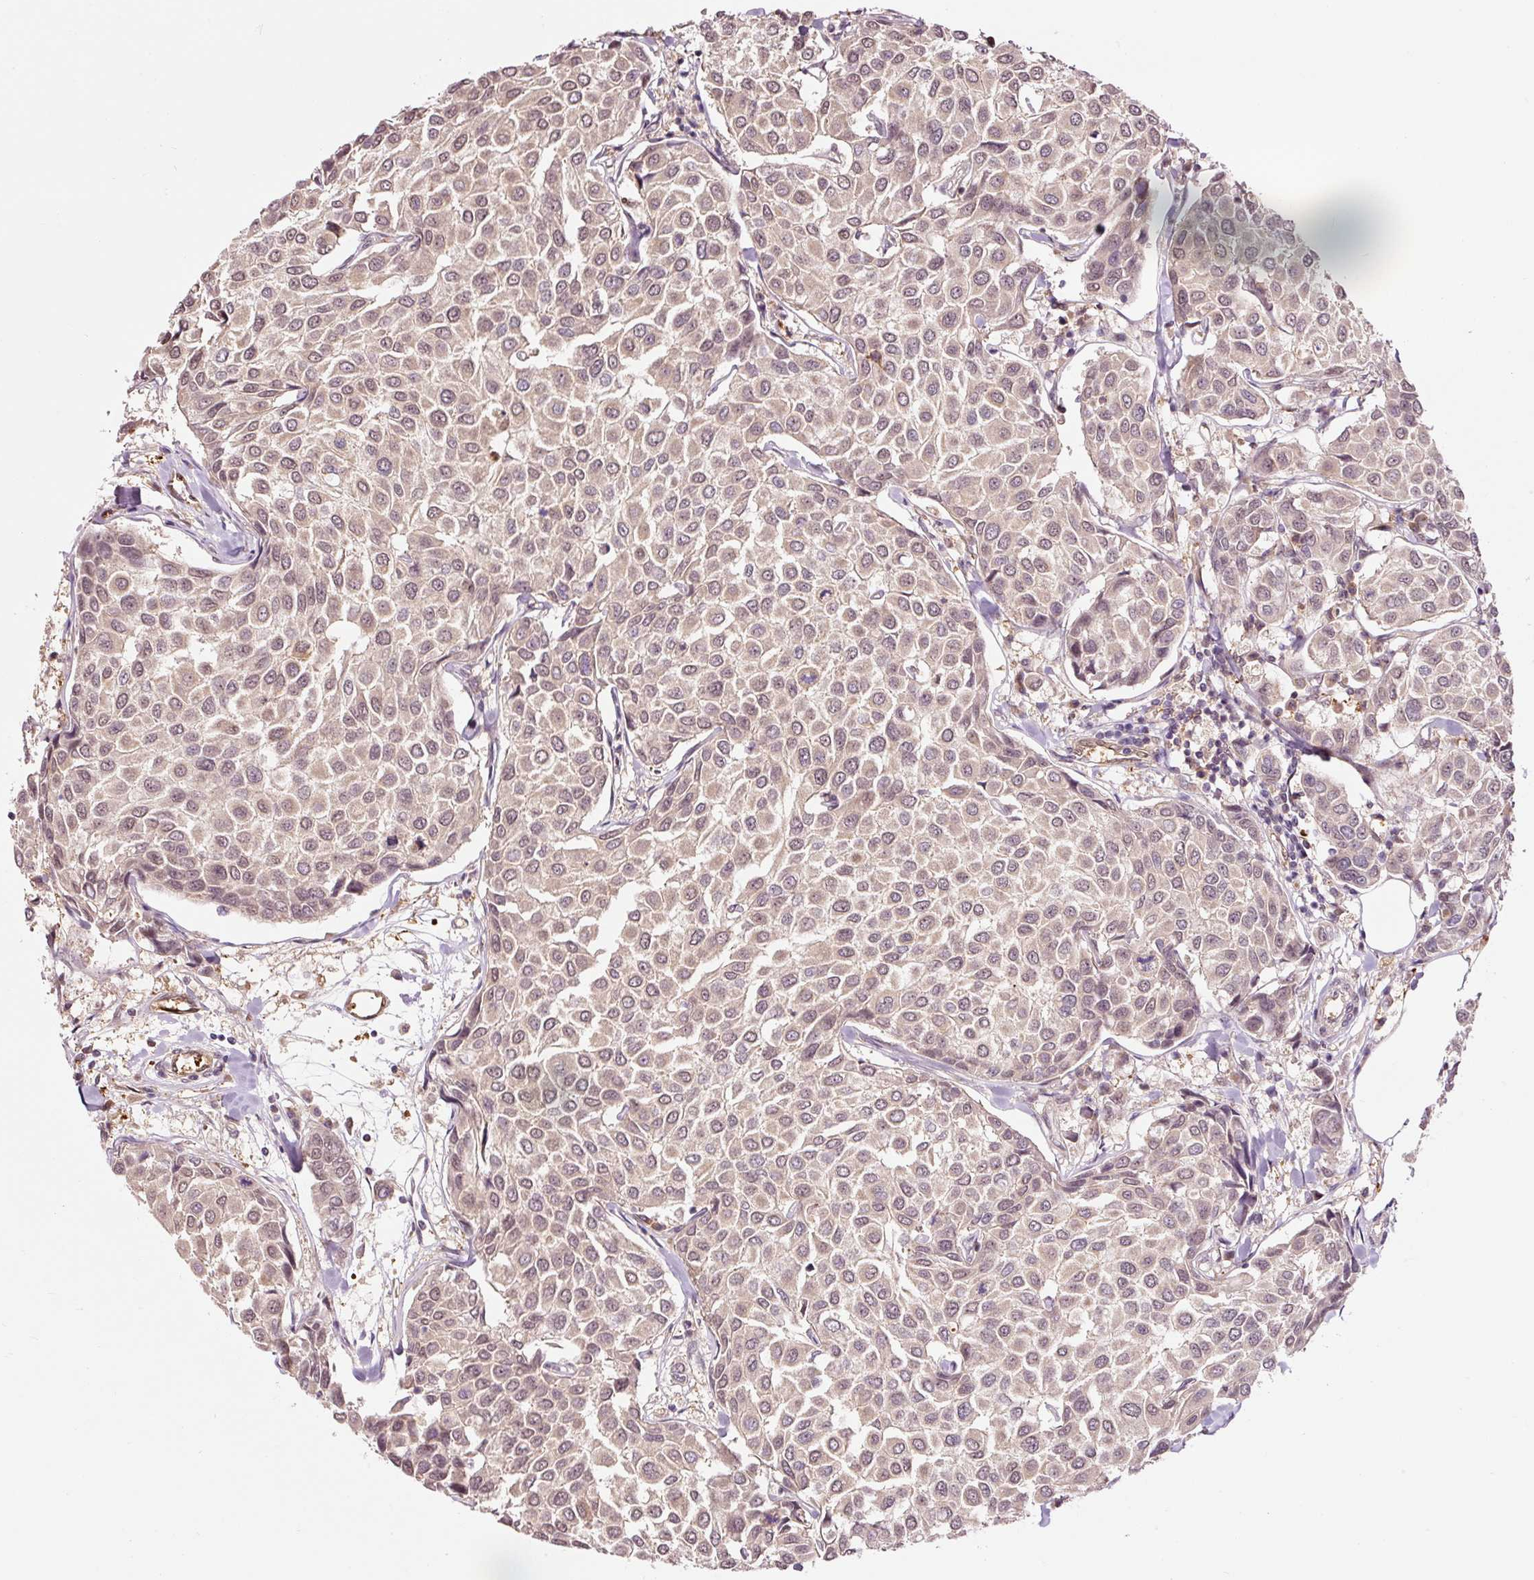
{"staining": {"intensity": "weak", "quantity": ">75%", "location": "cytoplasmic/membranous,nuclear"}, "tissue": "breast cancer", "cell_type": "Tumor cells", "image_type": "cancer", "snomed": [{"axis": "morphology", "description": "Duct carcinoma"}, {"axis": "topography", "description": "Breast"}], "caption": "About >75% of tumor cells in infiltrating ductal carcinoma (breast) show weak cytoplasmic/membranous and nuclear protein expression as visualized by brown immunohistochemical staining.", "gene": "FBXL14", "patient": {"sex": "female", "age": 55}}